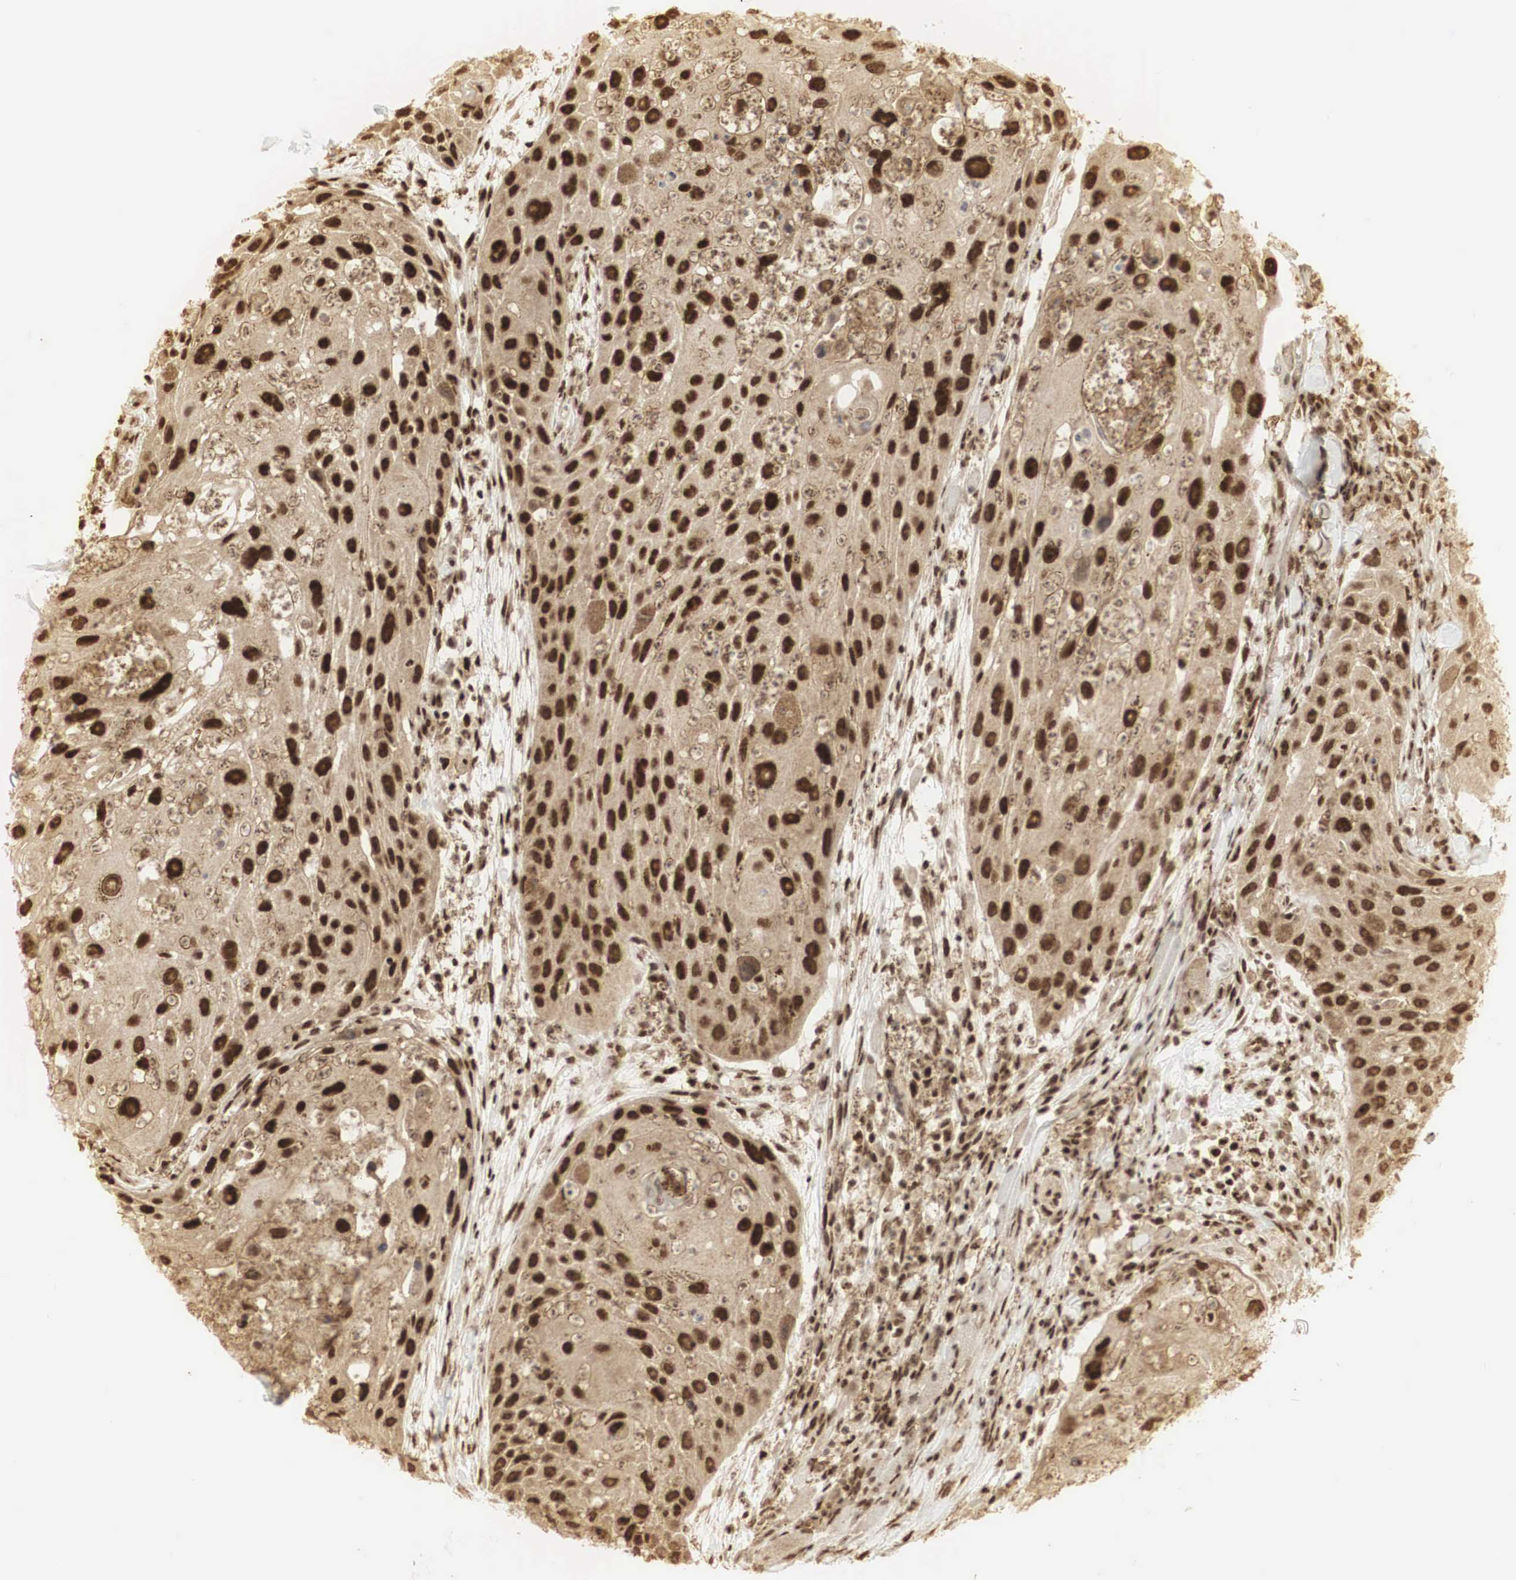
{"staining": {"intensity": "strong", "quantity": "25%-75%", "location": "cytoplasmic/membranous,nuclear"}, "tissue": "head and neck cancer", "cell_type": "Tumor cells", "image_type": "cancer", "snomed": [{"axis": "morphology", "description": "Squamous cell carcinoma, NOS"}, {"axis": "topography", "description": "Head-Neck"}], "caption": "Head and neck cancer (squamous cell carcinoma) was stained to show a protein in brown. There is high levels of strong cytoplasmic/membranous and nuclear expression in approximately 25%-75% of tumor cells.", "gene": "RNF113A", "patient": {"sex": "male", "age": 64}}